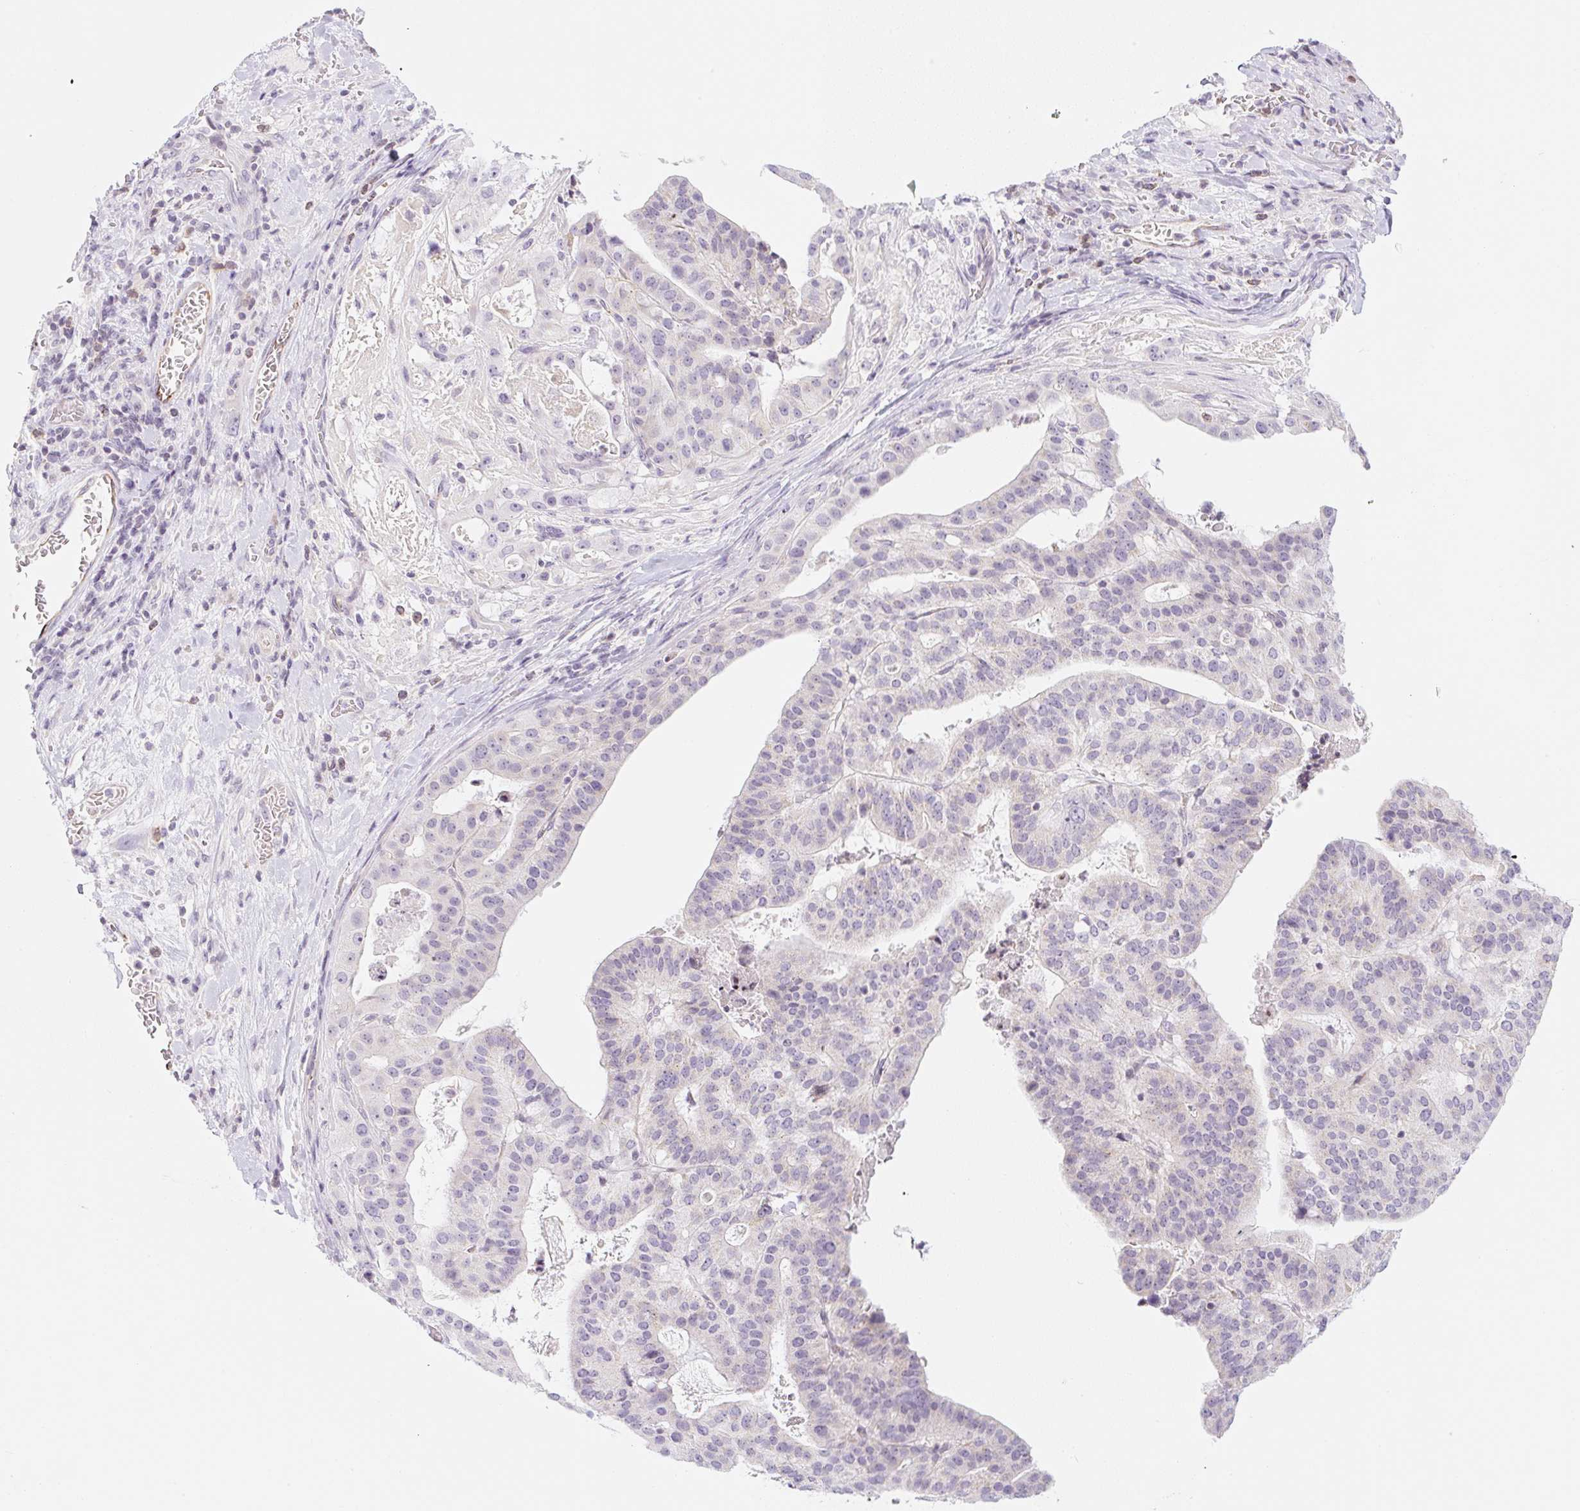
{"staining": {"intensity": "negative", "quantity": "none", "location": "none"}, "tissue": "stomach cancer", "cell_type": "Tumor cells", "image_type": "cancer", "snomed": [{"axis": "morphology", "description": "Adenocarcinoma, NOS"}, {"axis": "topography", "description": "Stomach"}], "caption": "This is an IHC micrograph of stomach adenocarcinoma. There is no staining in tumor cells.", "gene": "CASKIN1", "patient": {"sex": "male", "age": 48}}